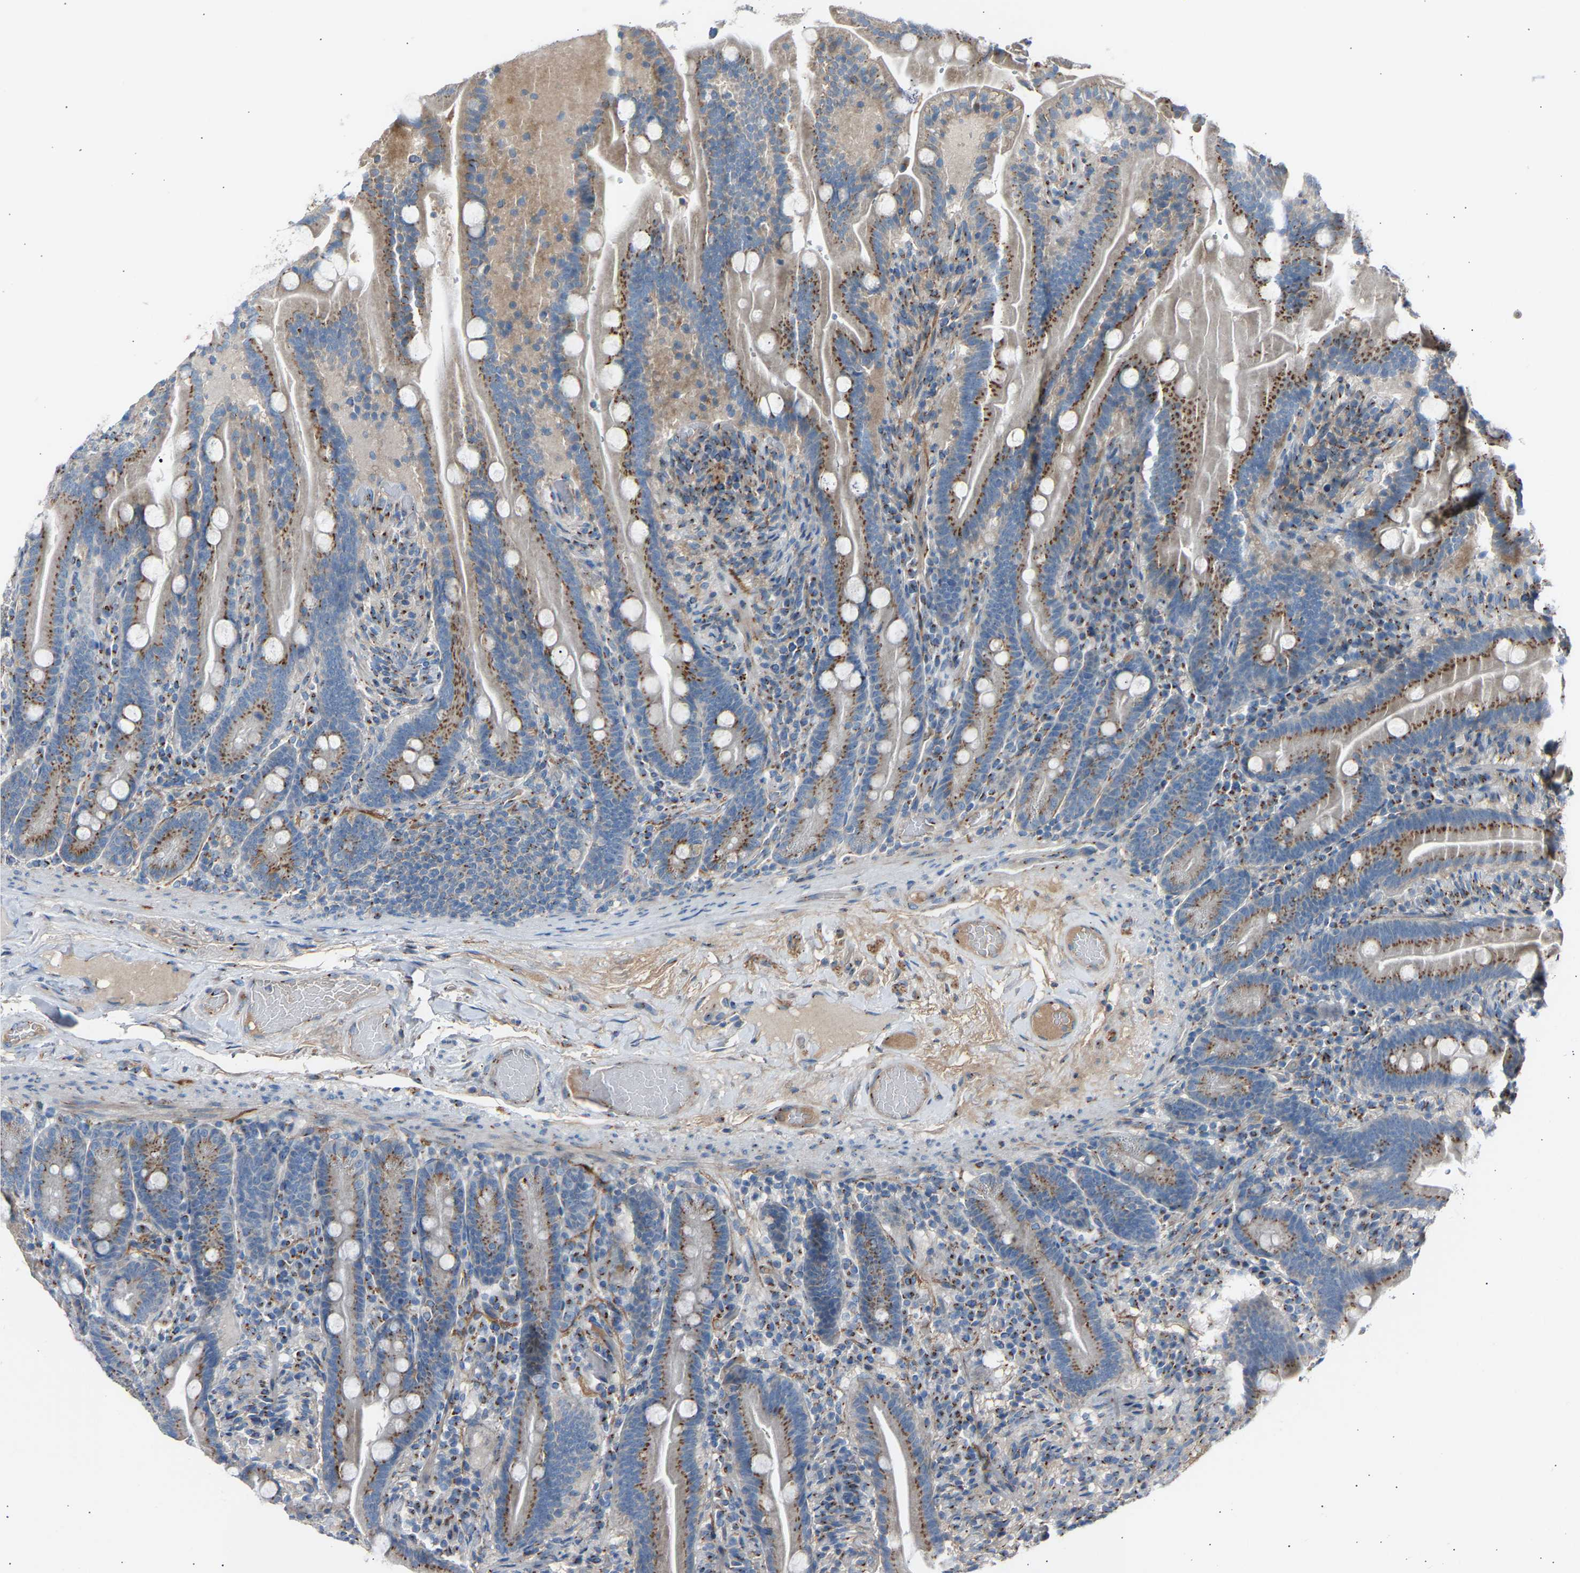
{"staining": {"intensity": "moderate", "quantity": ">75%", "location": "cytoplasmic/membranous"}, "tissue": "duodenum", "cell_type": "Glandular cells", "image_type": "normal", "snomed": [{"axis": "morphology", "description": "Normal tissue, NOS"}, {"axis": "topography", "description": "Duodenum"}], "caption": "Glandular cells reveal medium levels of moderate cytoplasmic/membranous staining in approximately >75% of cells in benign duodenum.", "gene": "CYREN", "patient": {"sex": "male", "age": 54}}